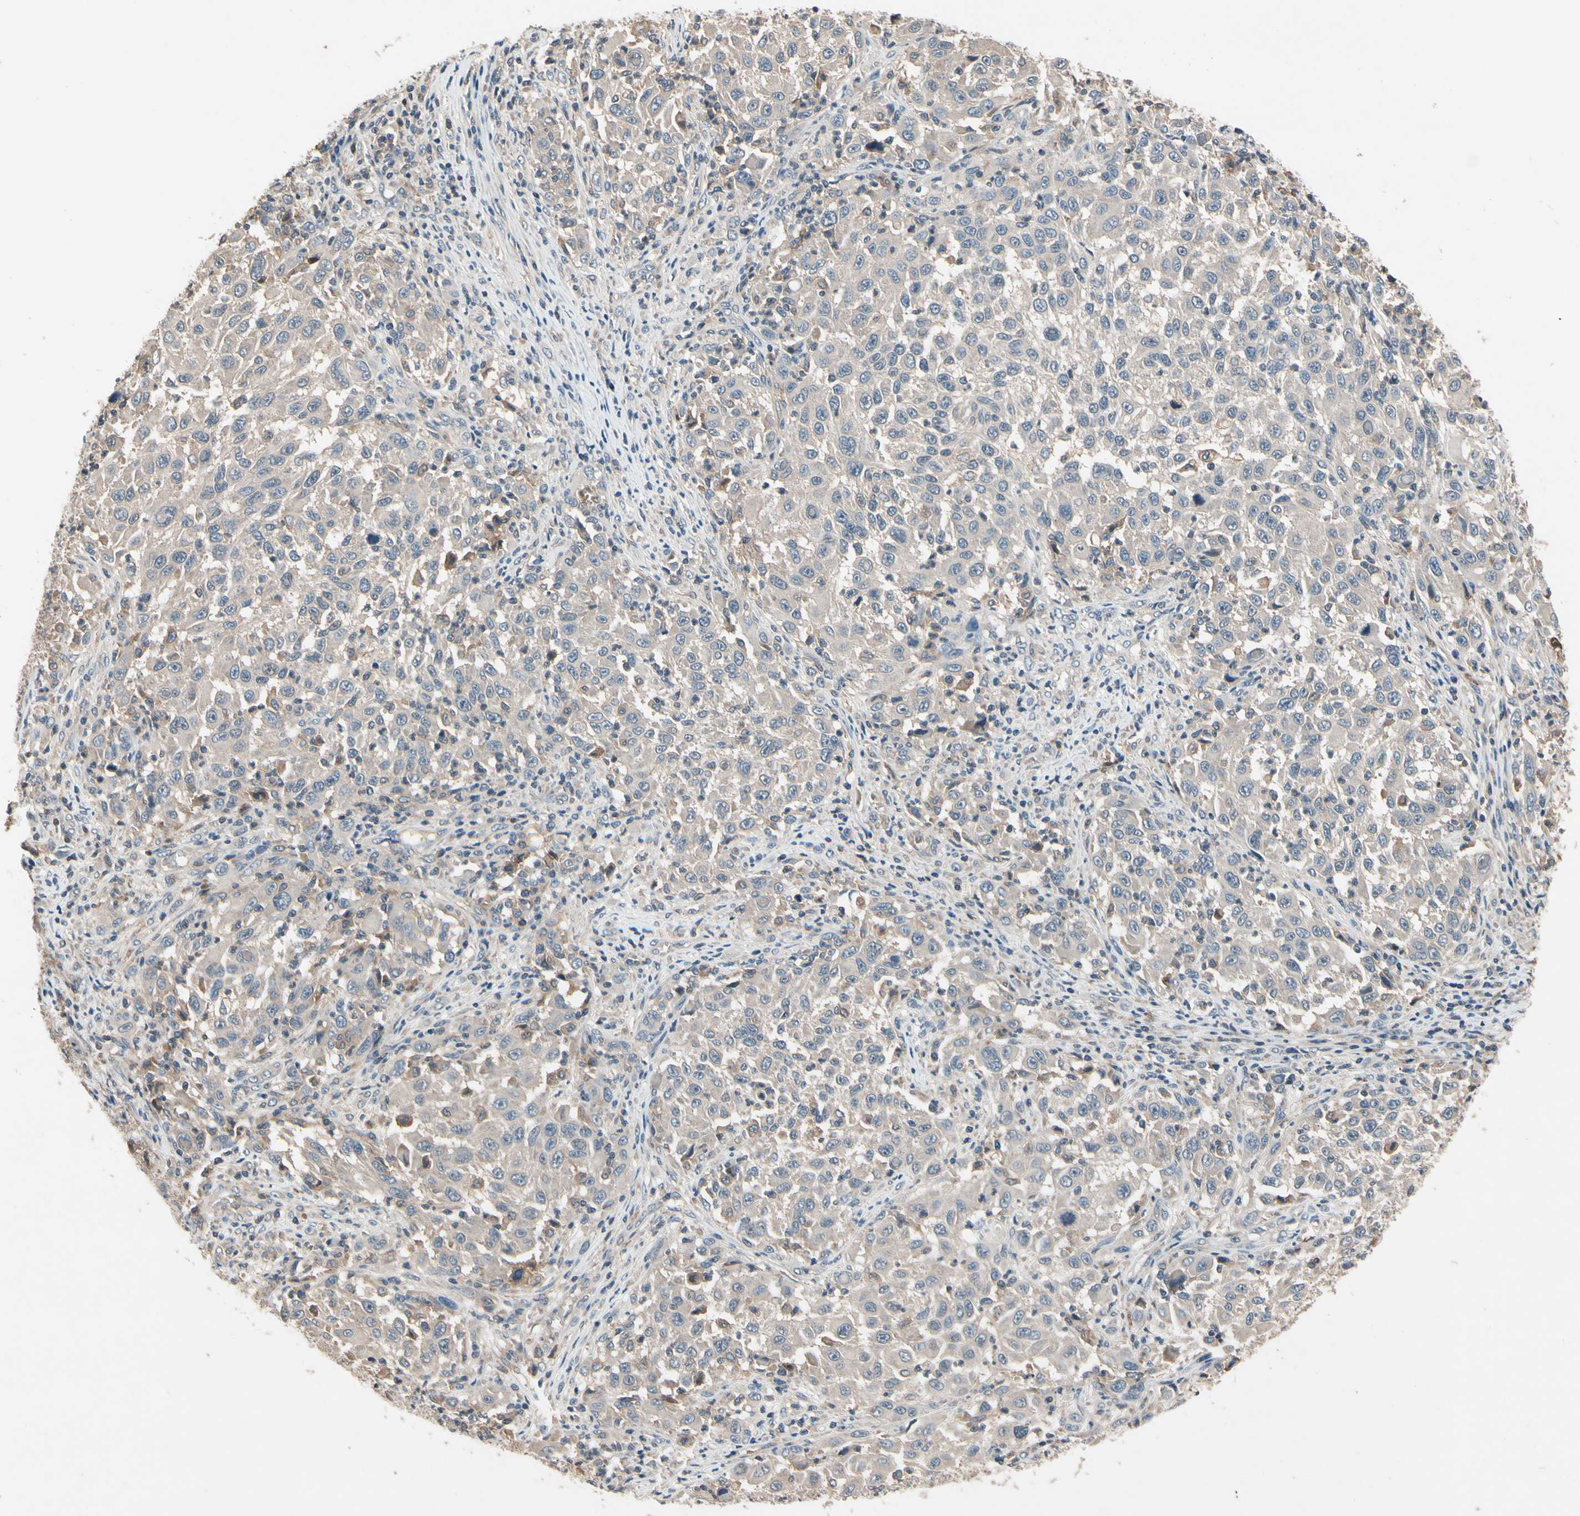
{"staining": {"intensity": "weak", "quantity": "25%-75%", "location": "cytoplasmic/membranous"}, "tissue": "melanoma", "cell_type": "Tumor cells", "image_type": "cancer", "snomed": [{"axis": "morphology", "description": "Malignant melanoma, Metastatic site"}, {"axis": "topography", "description": "Lymph node"}], "caption": "Immunohistochemical staining of malignant melanoma (metastatic site) shows weak cytoplasmic/membranous protein staining in about 25%-75% of tumor cells.", "gene": "IL1RL1", "patient": {"sex": "male", "age": 61}}